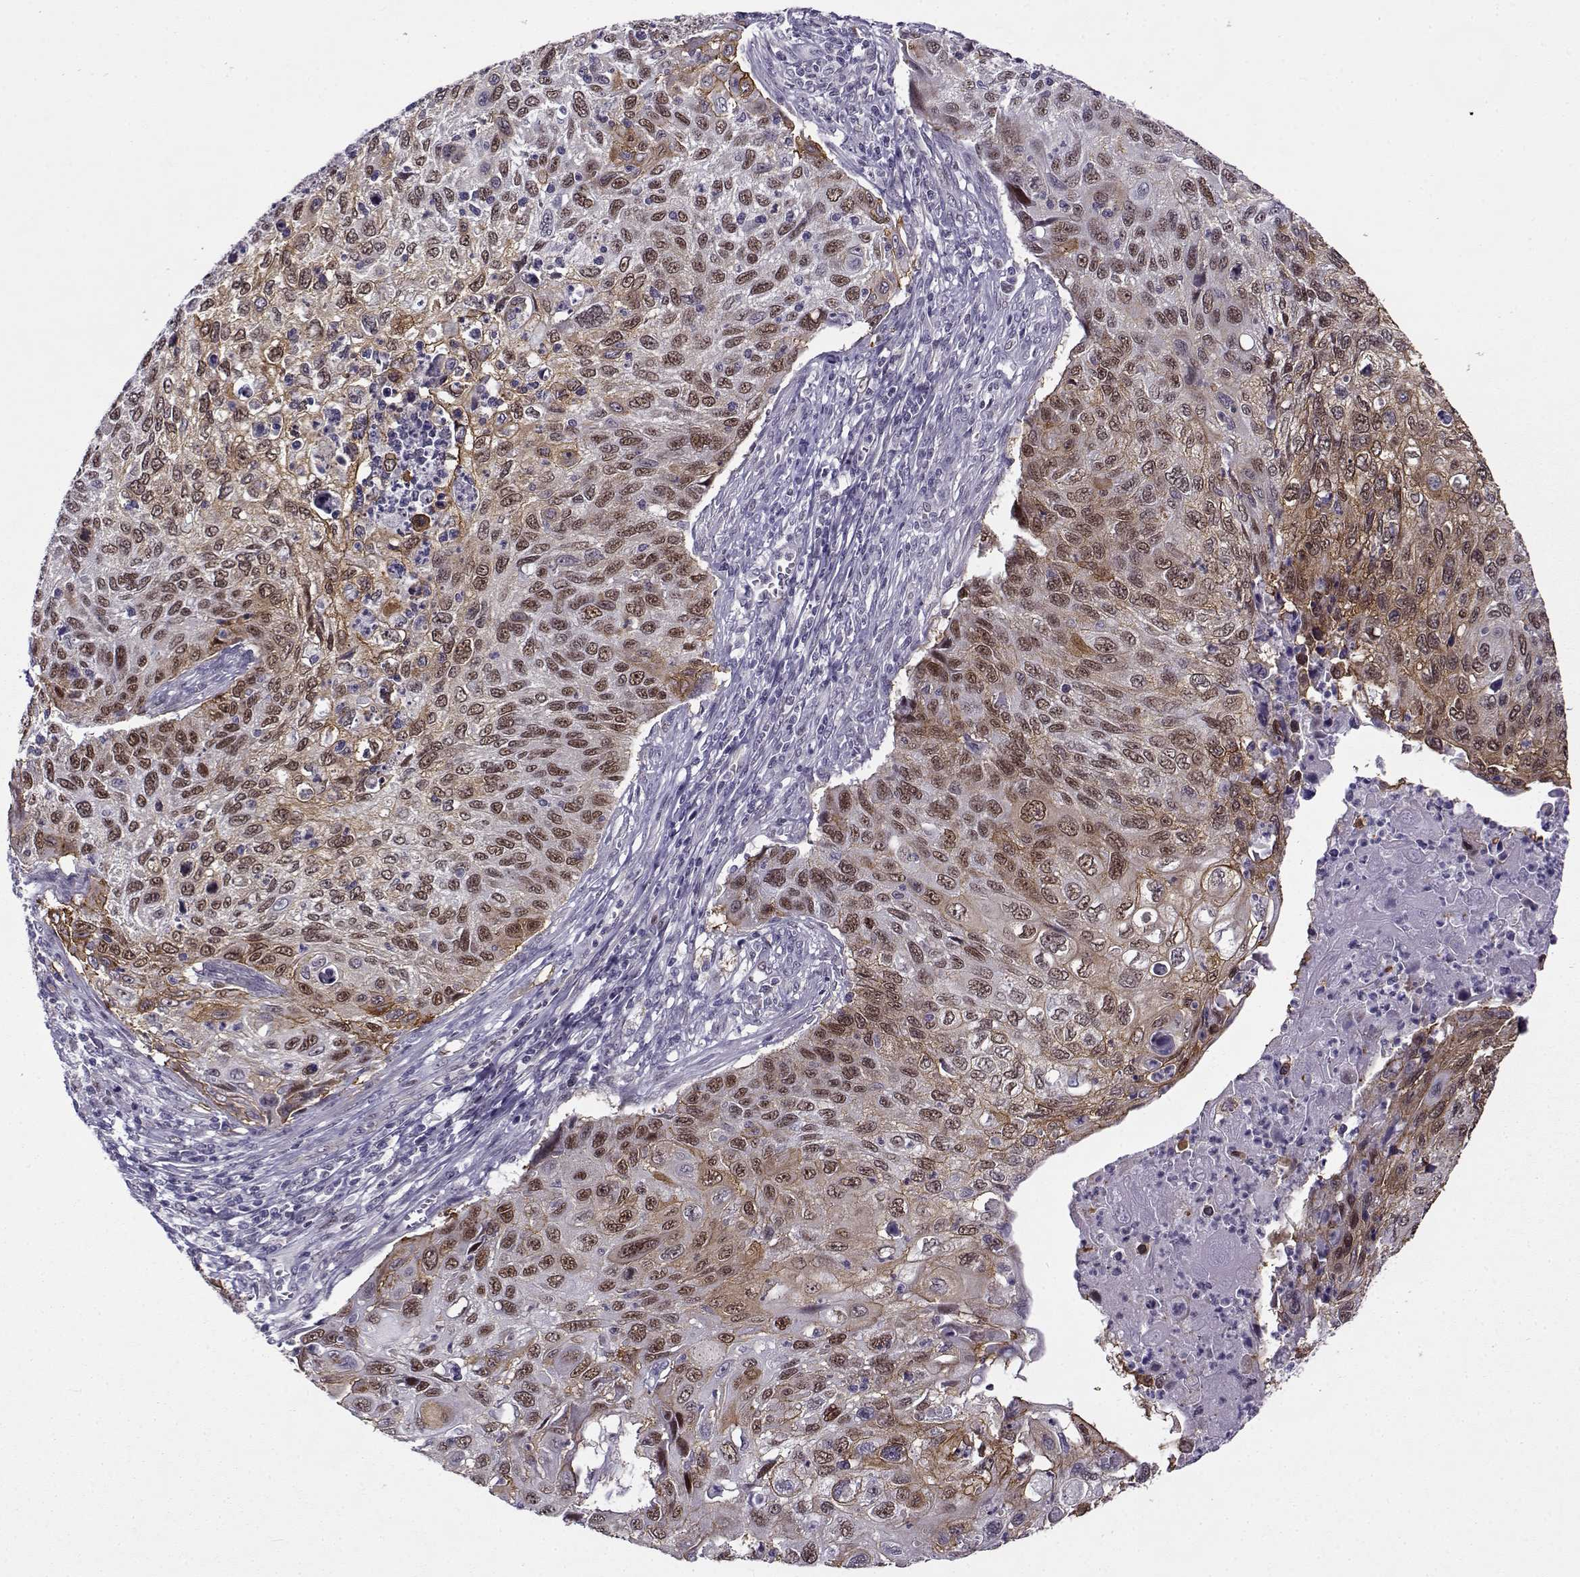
{"staining": {"intensity": "moderate", "quantity": ">75%", "location": "cytoplasmic/membranous,nuclear"}, "tissue": "cervical cancer", "cell_type": "Tumor cells", "image_type": "cancer", "snomed": [{"axis": "morphology", "description": "Squamous cell carcinoma, NOS"}, {"axis": "topography", "description": "Cervix"}], "caption": "An image of human cervical cancer stained for a protein shows moderate cytoplasmic/membranous and nuclear brown staining in tumor cells.", "gene": "BACH1", "patient": {"sex": "female", "age": 70}}